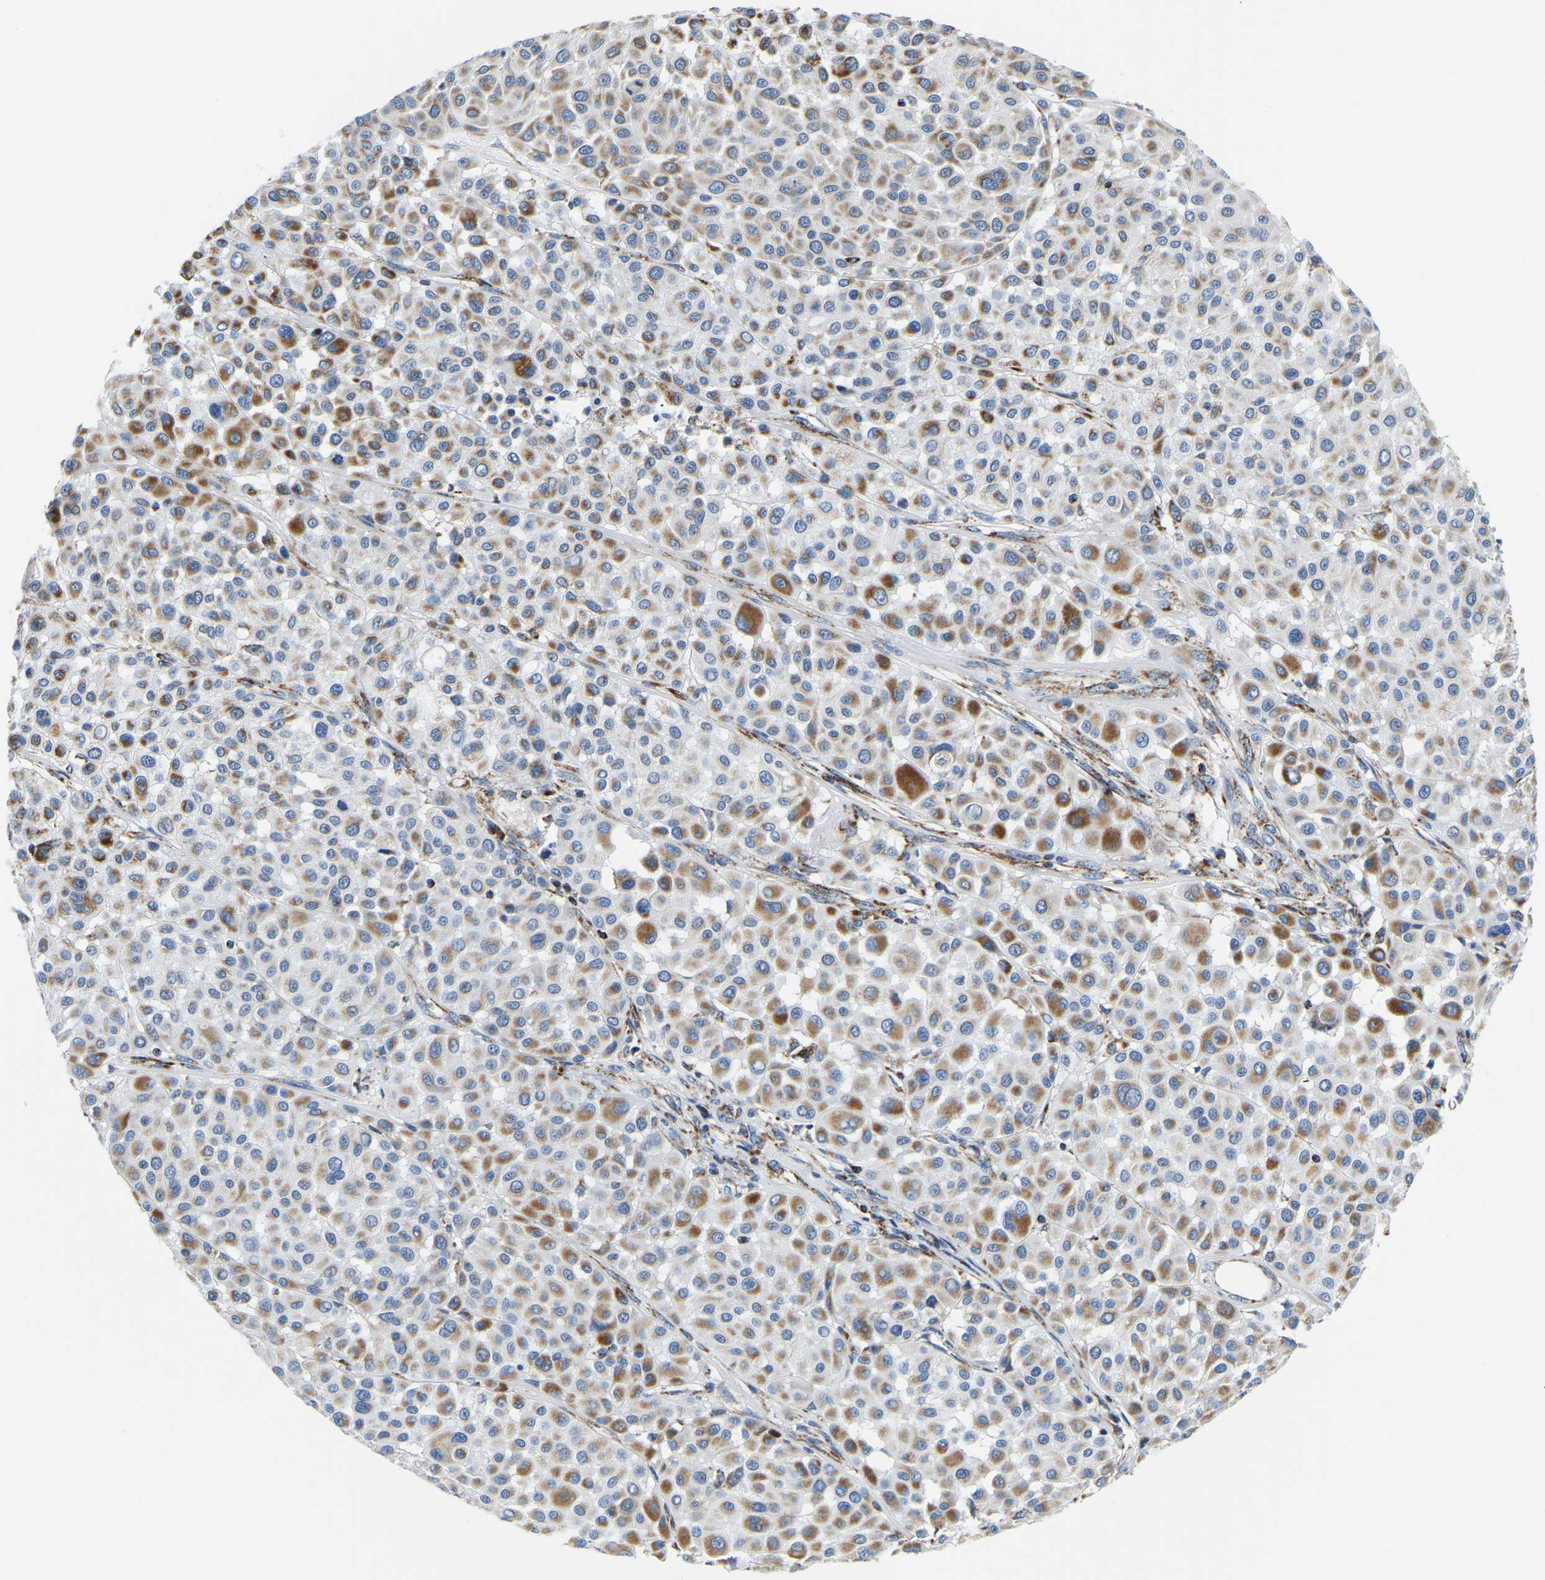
{"staining": {"intensity": "moderate", "quantity": "25%-75%", "location": "cytoplasmic/membranous"}, "tissue": "melanoma", "cell_type": "Tumor cells", "image_type": "cancer", "snomed": [{"axis": "morphology", "description": "Malignant melanoma, Metastatic site"}, {"axis": "topography", "description": "Soft tissue"}], "caption": "Protein analysis of melanoma tissue demonstrates moderate cytoplasmic/membranous positivity in approximately 25%-75% of tumor cells.", "gene": "SFXN1", "patient": {"sex": "male", "age": 41}}